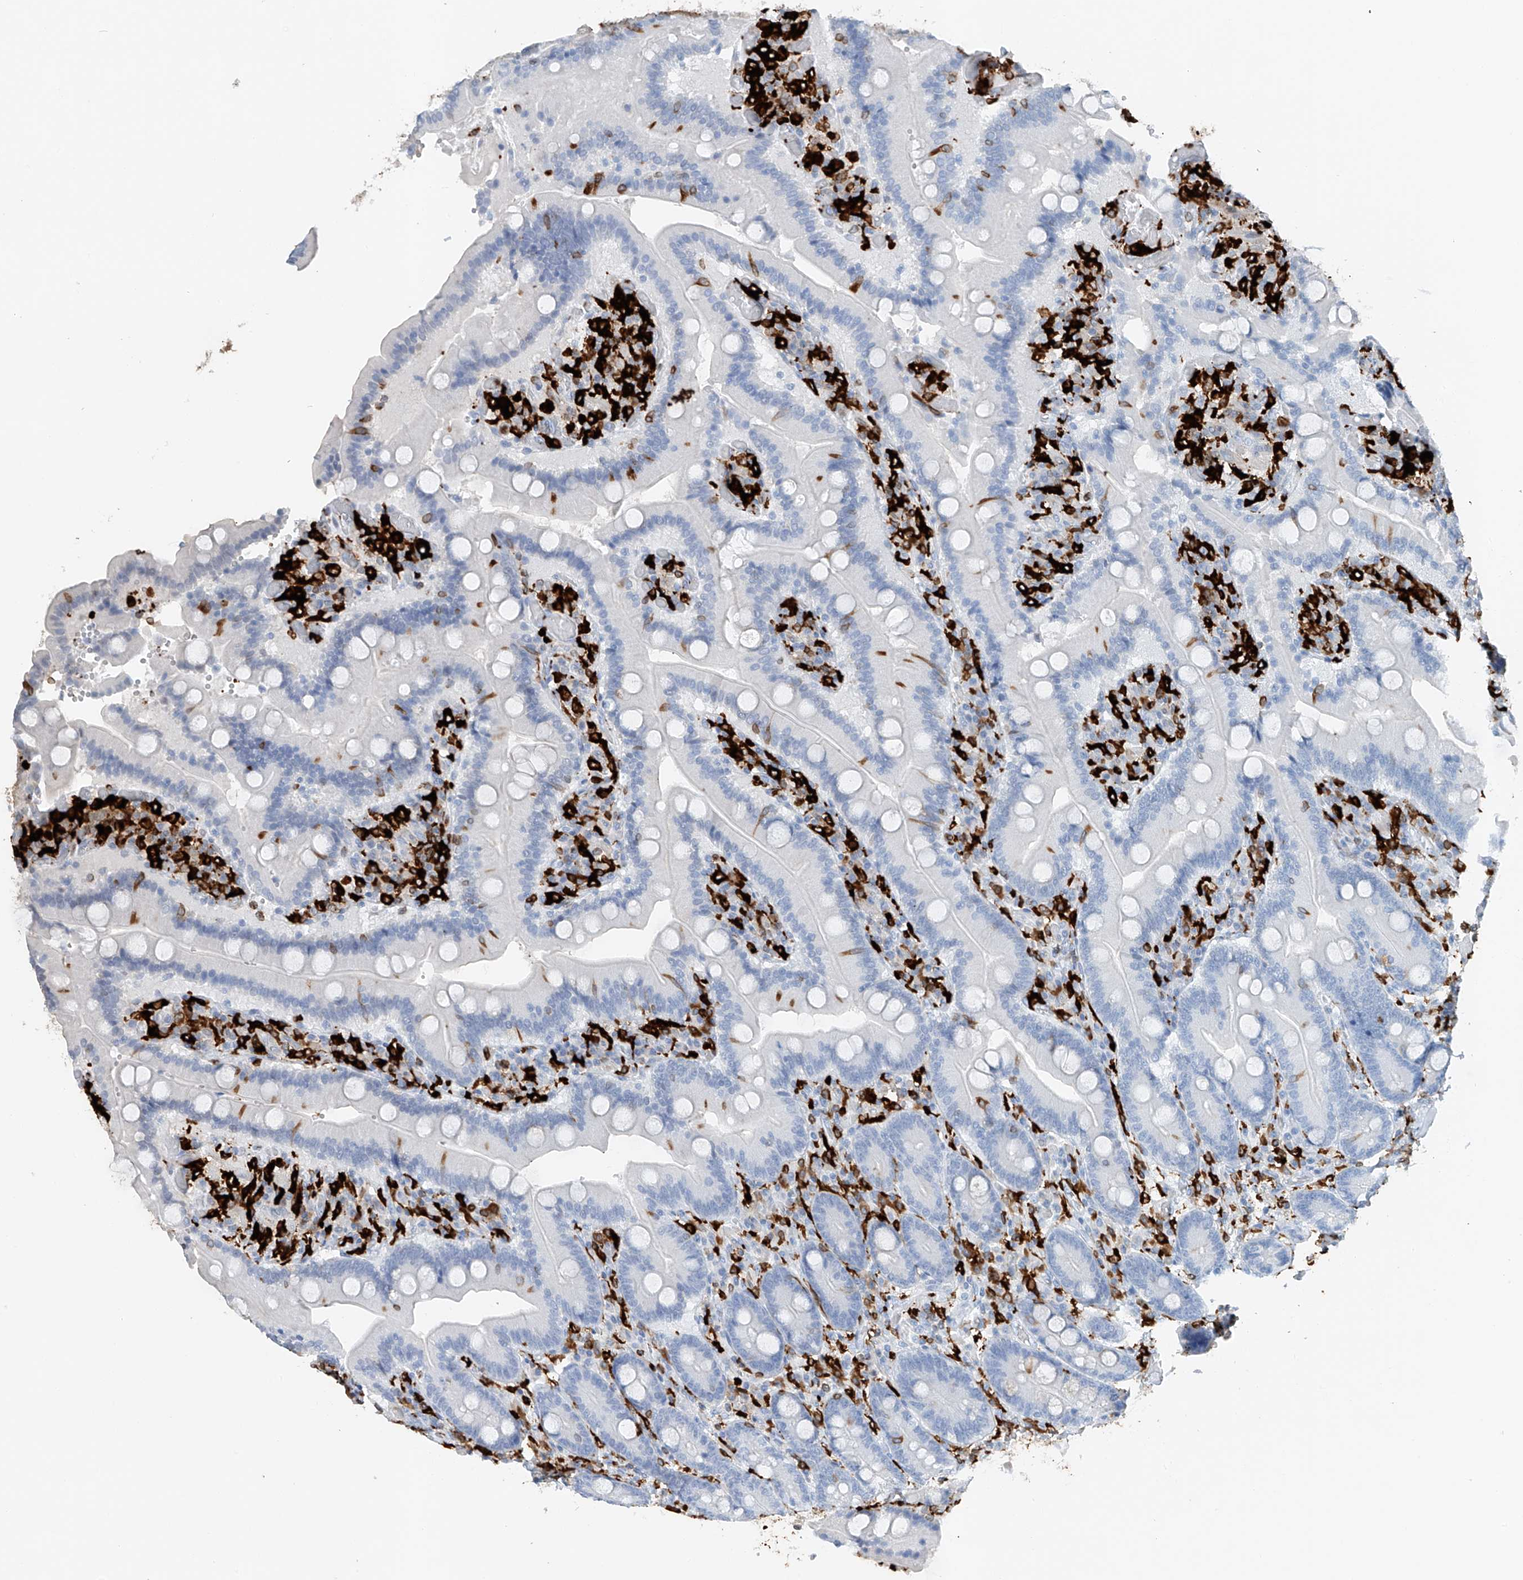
{"staining": {"intensity": "negative", "quantity": "none", "location": "none"}, "tissue": "duodenum", "cell_type": "Glandular cells", "image_type": "normal", "snomed": [{"axis": "morphology", "description": "Normal tissue, NOS"}, {"axis": "topography", "description": "Duodenum"}], "caption": "A high-resolution photomicrograph shows immunohistochemistry staining of unremarkable duodenum, which exhibits no significant staining in glandular cells.", "gene": "TBXAS1", "patient": {"sex": "female", "age": 62}}